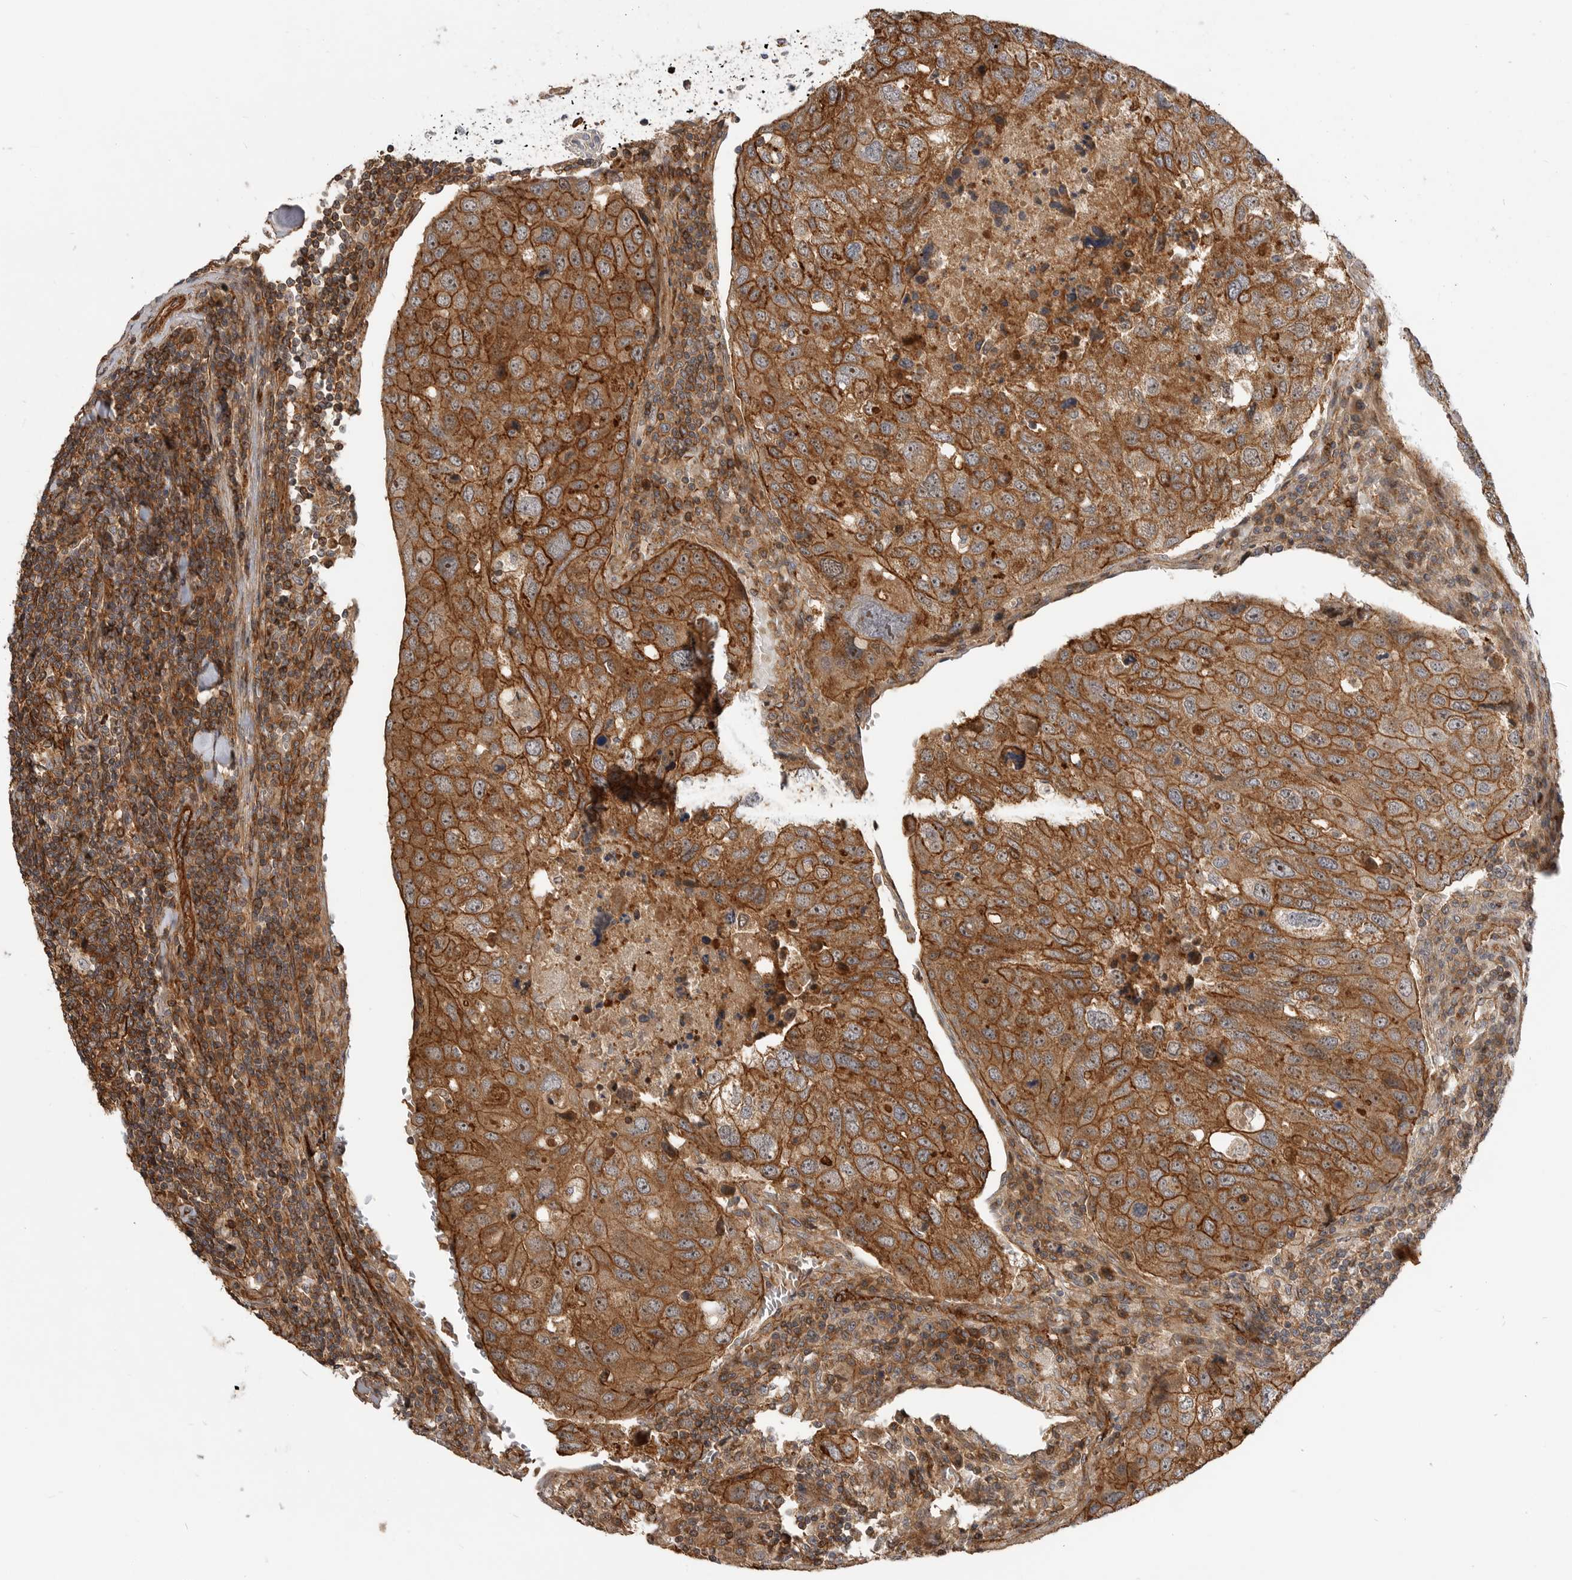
{"staining": {"intensity": "strong", "quantity": ">75%", "location": "cytoplasmic/membranous,nuclear"}, "tissue": "urothelial cancer", "cell_type": "Tumor cells", "image_type": "cancer", "snomed": [{"axis": "morphology", "description": "Urothelial carcinoma, High grade"}, {"axis": "topography", "description": "Lymph node"}, {"axis": "topography", "description": "Urinary bladder"}], "caption": "The image reveals a brown stain indicating the presence of a protein in the cytoplasmic/membranous and nuclear of tumor cells in urothelial carcinoma (high-grade).", "gene": "GPATCH2", "patient": {"sex": "male", "age": 51}}